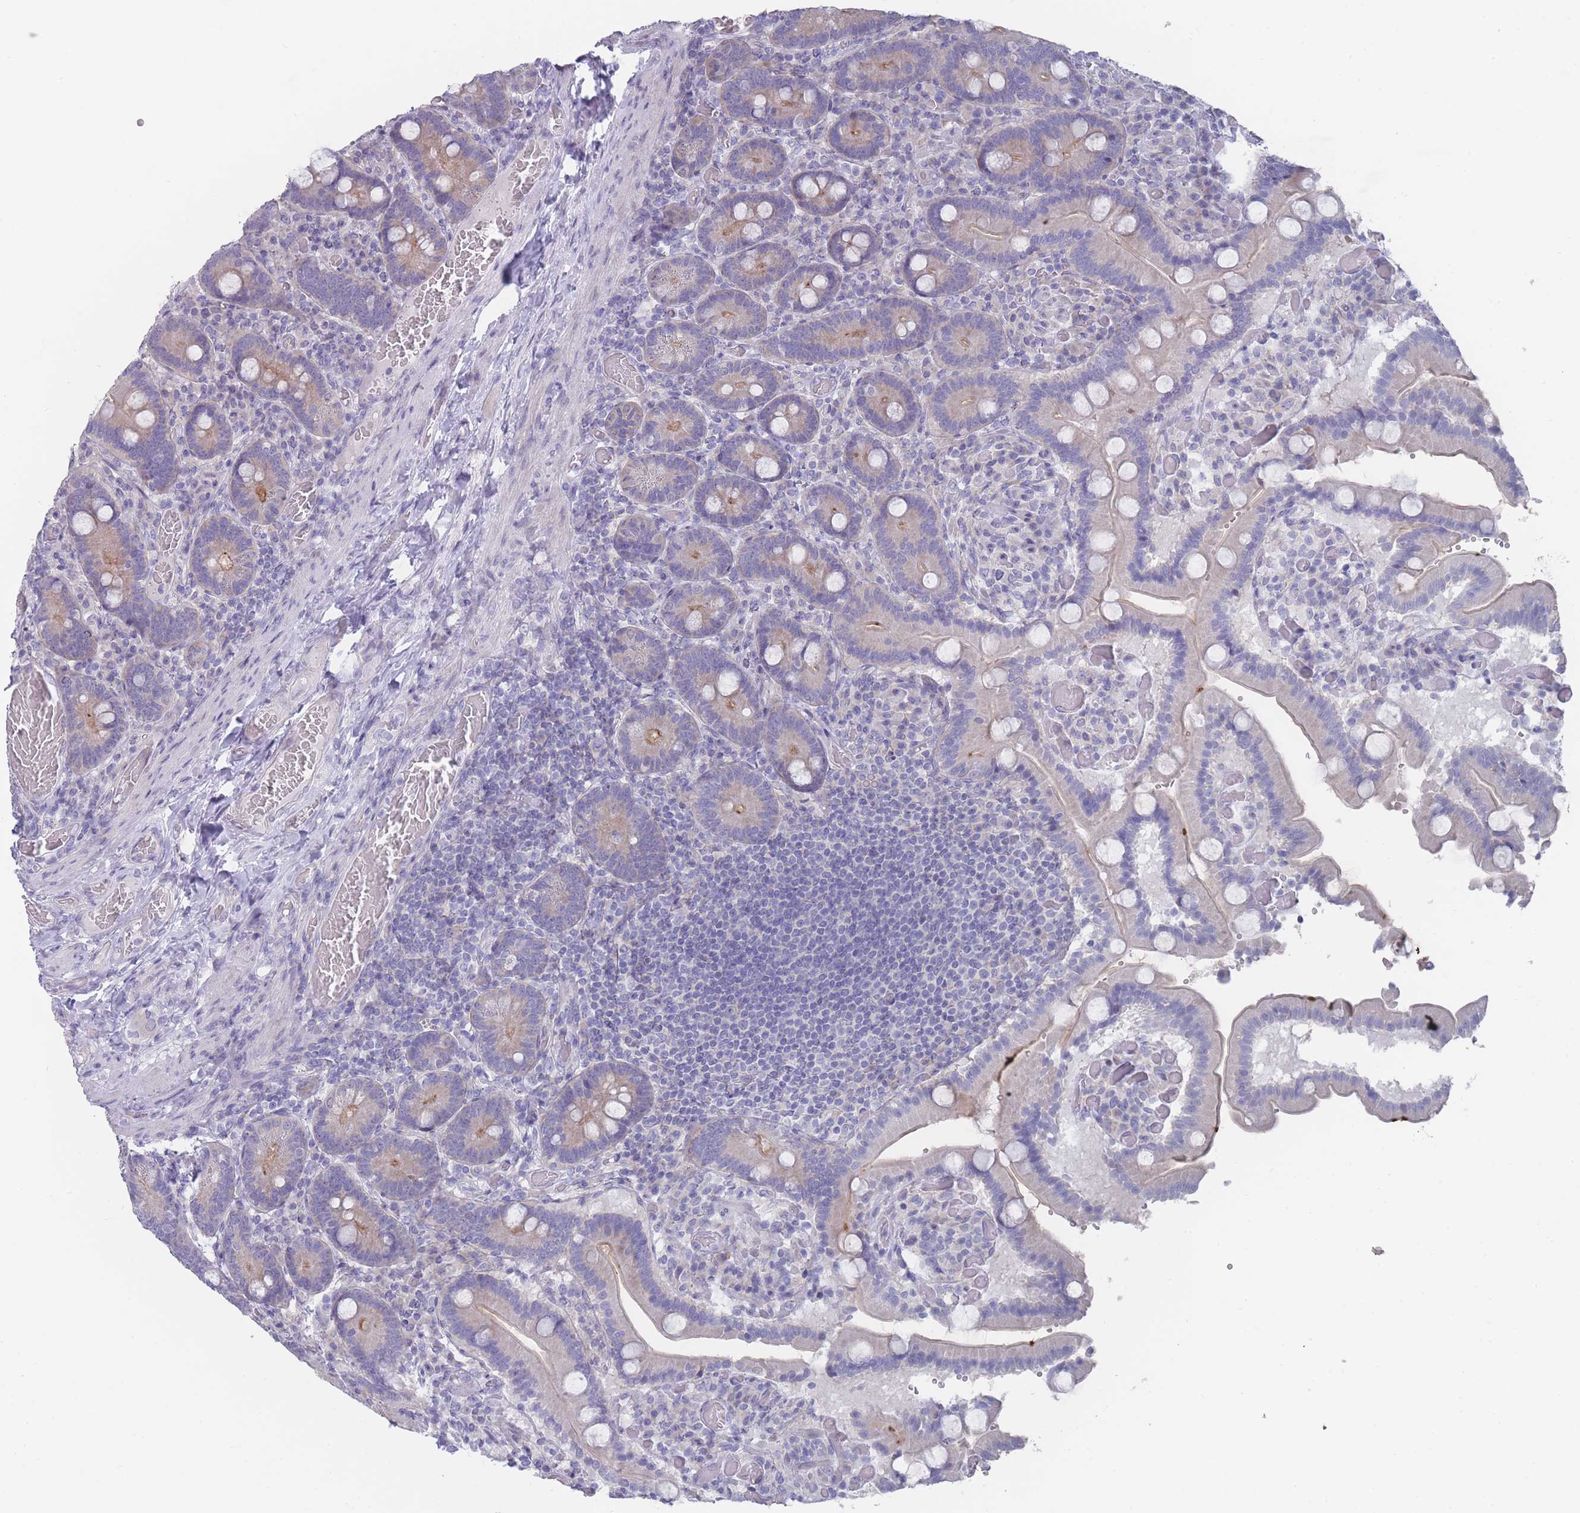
{"staining": {"intensity": "weak", "quantity": "<25%", "location": "cytoplasmic/membranous"}, "tissue": "duodenum", "cell_type": "Glandular cells", "image_type": "normal", "snomed": [{"axis": "morphology", "description": "Normal tissue, NOS"}, {"axis": "topography", "description": "Duodenum"}], "caption": "Normal duodenum was stained to show a protein in brown. There is no significant expression in glandular cells.", "gene": "PIGU", "patient": {"sex": "female", "age": 62}}